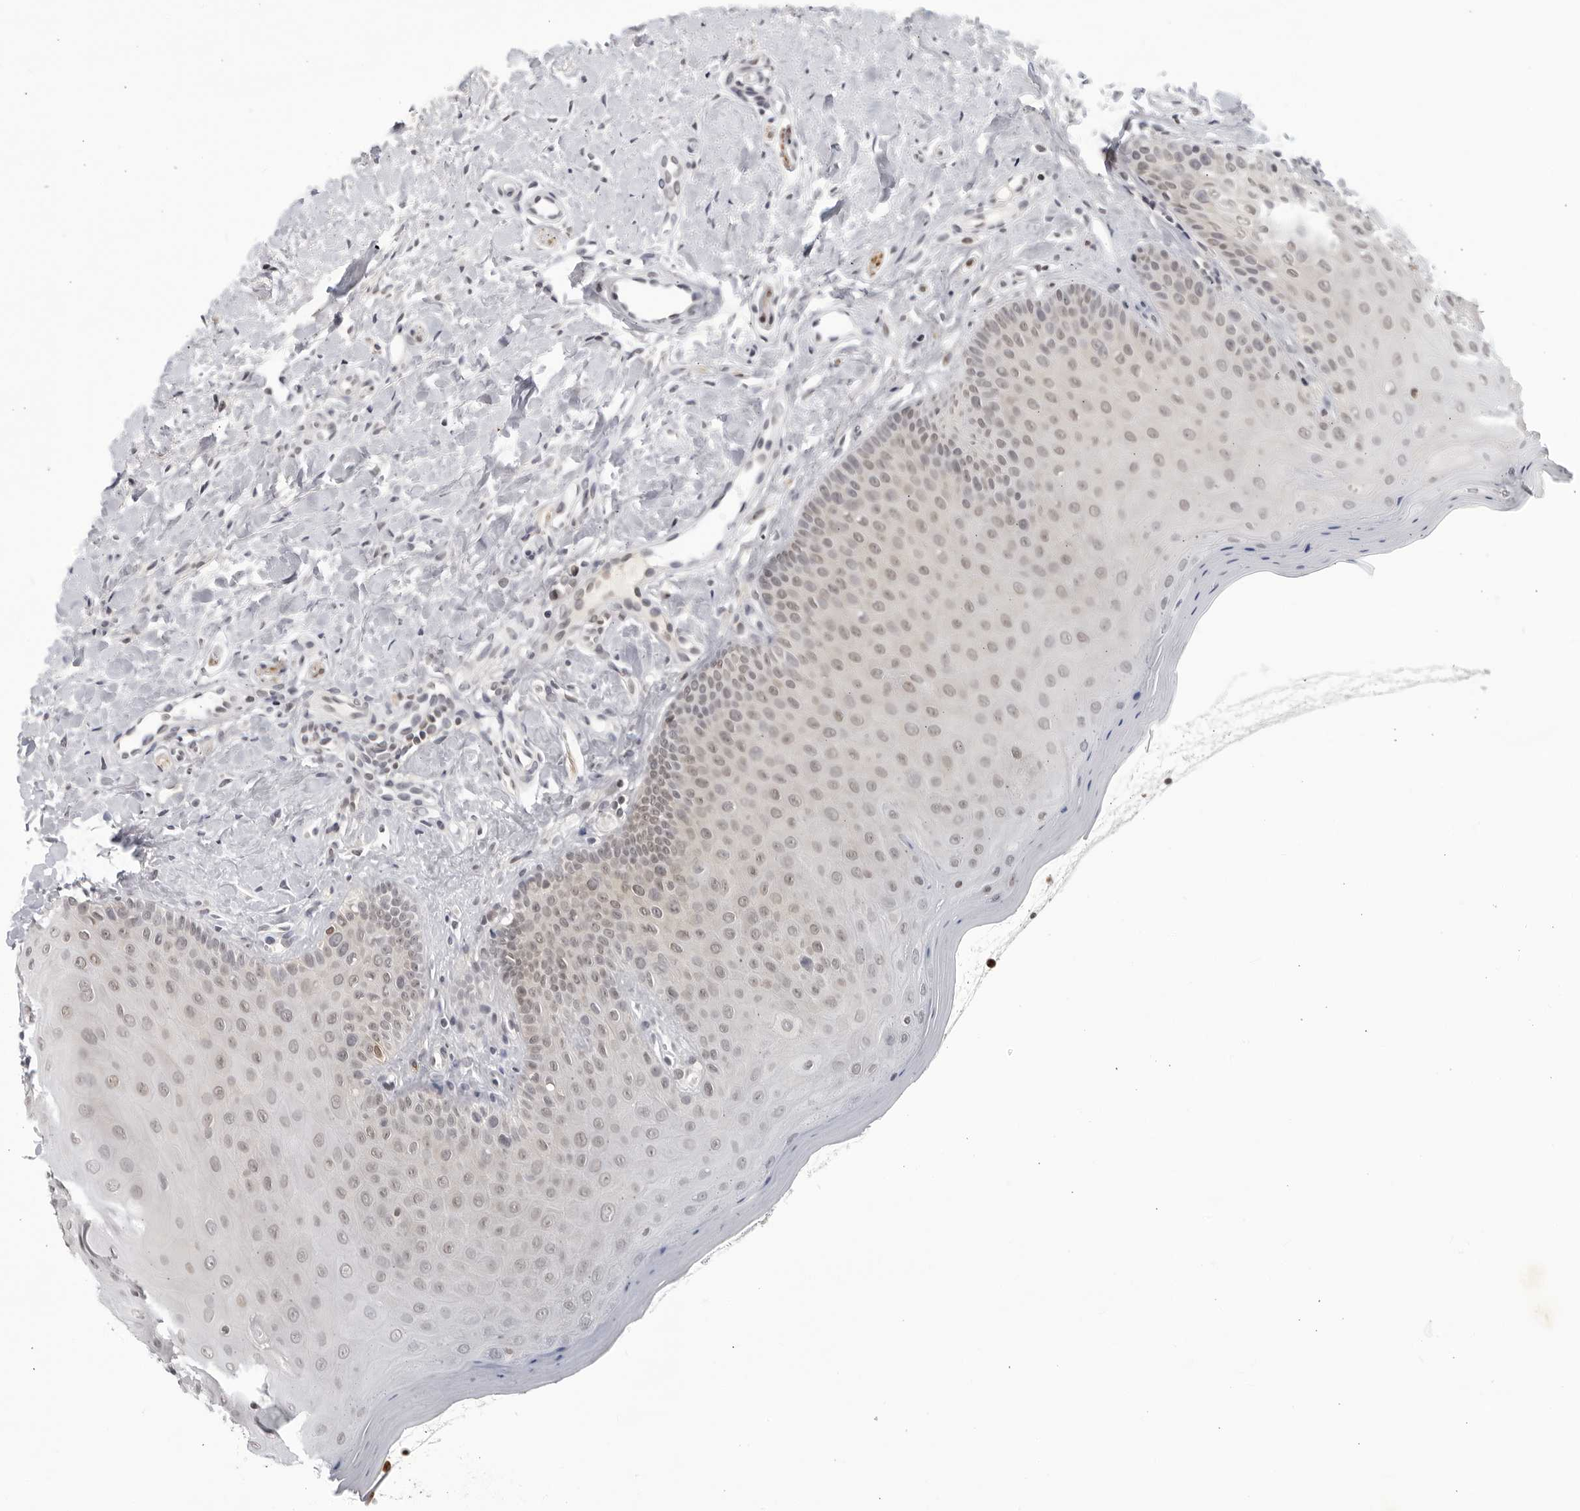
{"staining": {"intensity": "weak", "quantity": "25%-75%", "location": "nuclear"}, "tissue": "oral mucosa", "cell_type": "Squamous epithelial cells", "image_type": "normal", "snomed": [{"axis": "morphology", "description": "Normal tissue, NOS"}, {"axis": "topography", "description": "Oral tissue"}], "caption": "Immunohistochemistry (IHC) photomicrograph of benign oral mucosa stained for a protein (brown), which exhibits low levels of weak nuclear staining in about 25%-75% of squamous epithelial cells.", "gene": "CC2D1B", "patient": {"sex": "female", "age": 31}}